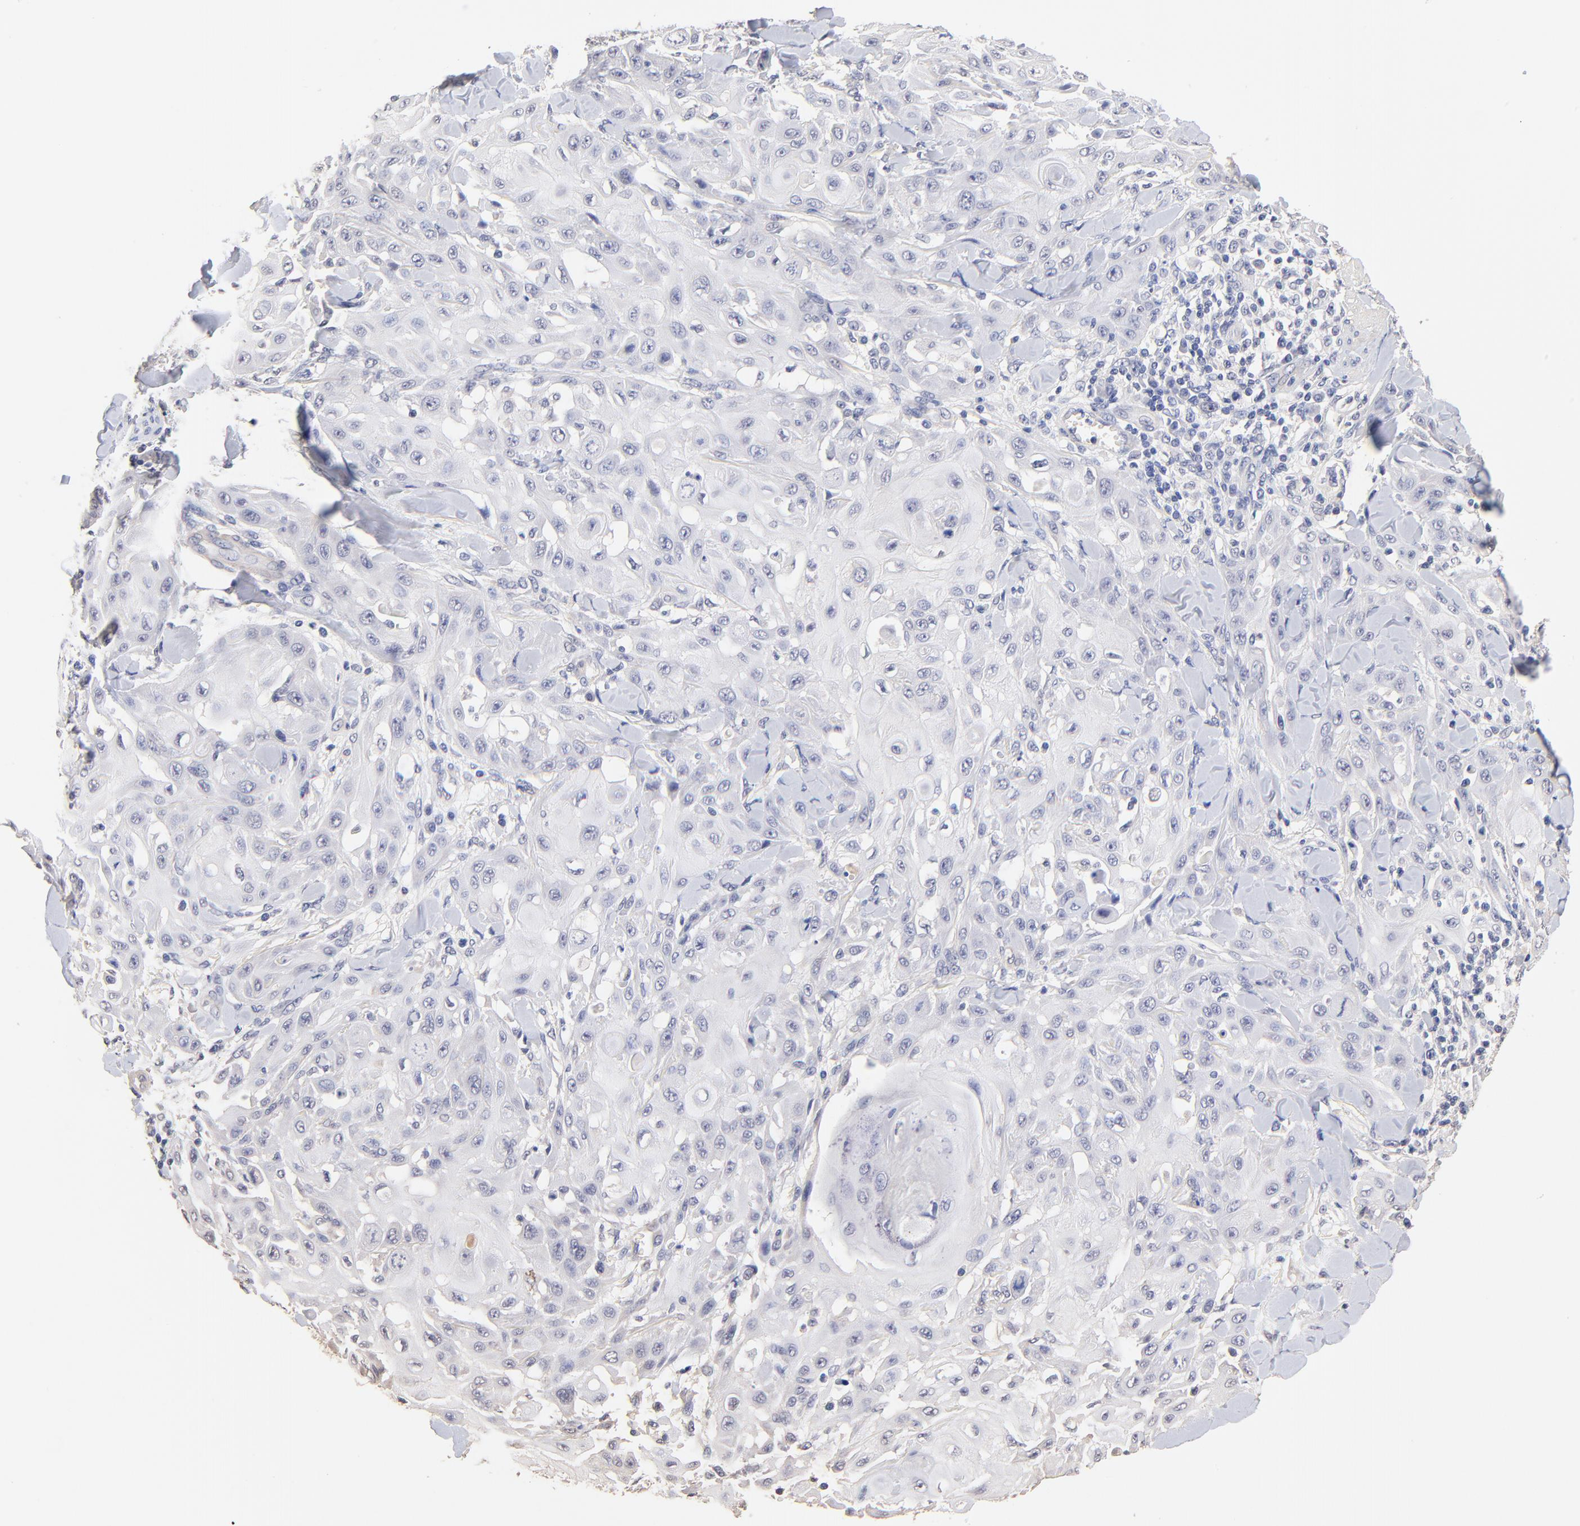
{"staining": {"intensity": "negative", "quantity": "none", "location": "none"}, "tissue": "skin cancer", "cell_type": "Tumor cells", "image_type": "cancer", "snomed": [{"axis": "morphology", "description": "Squamous cell carcinoma, NOS"}, {"axis": "topography", "description": "Skin"}], "caption": "There is no significant positivity in tumor cells of skin cancer (squamous cell carcinoma). The staining was performed using DAB (3,3'-diaminobenzidine) to visualize the protein expression in brown, while the nuclei were stained in blue with hematoxylin (Magnification: 20x).", "gene": "RIBC2", "patient": {"sex": "male", "age": 24}}